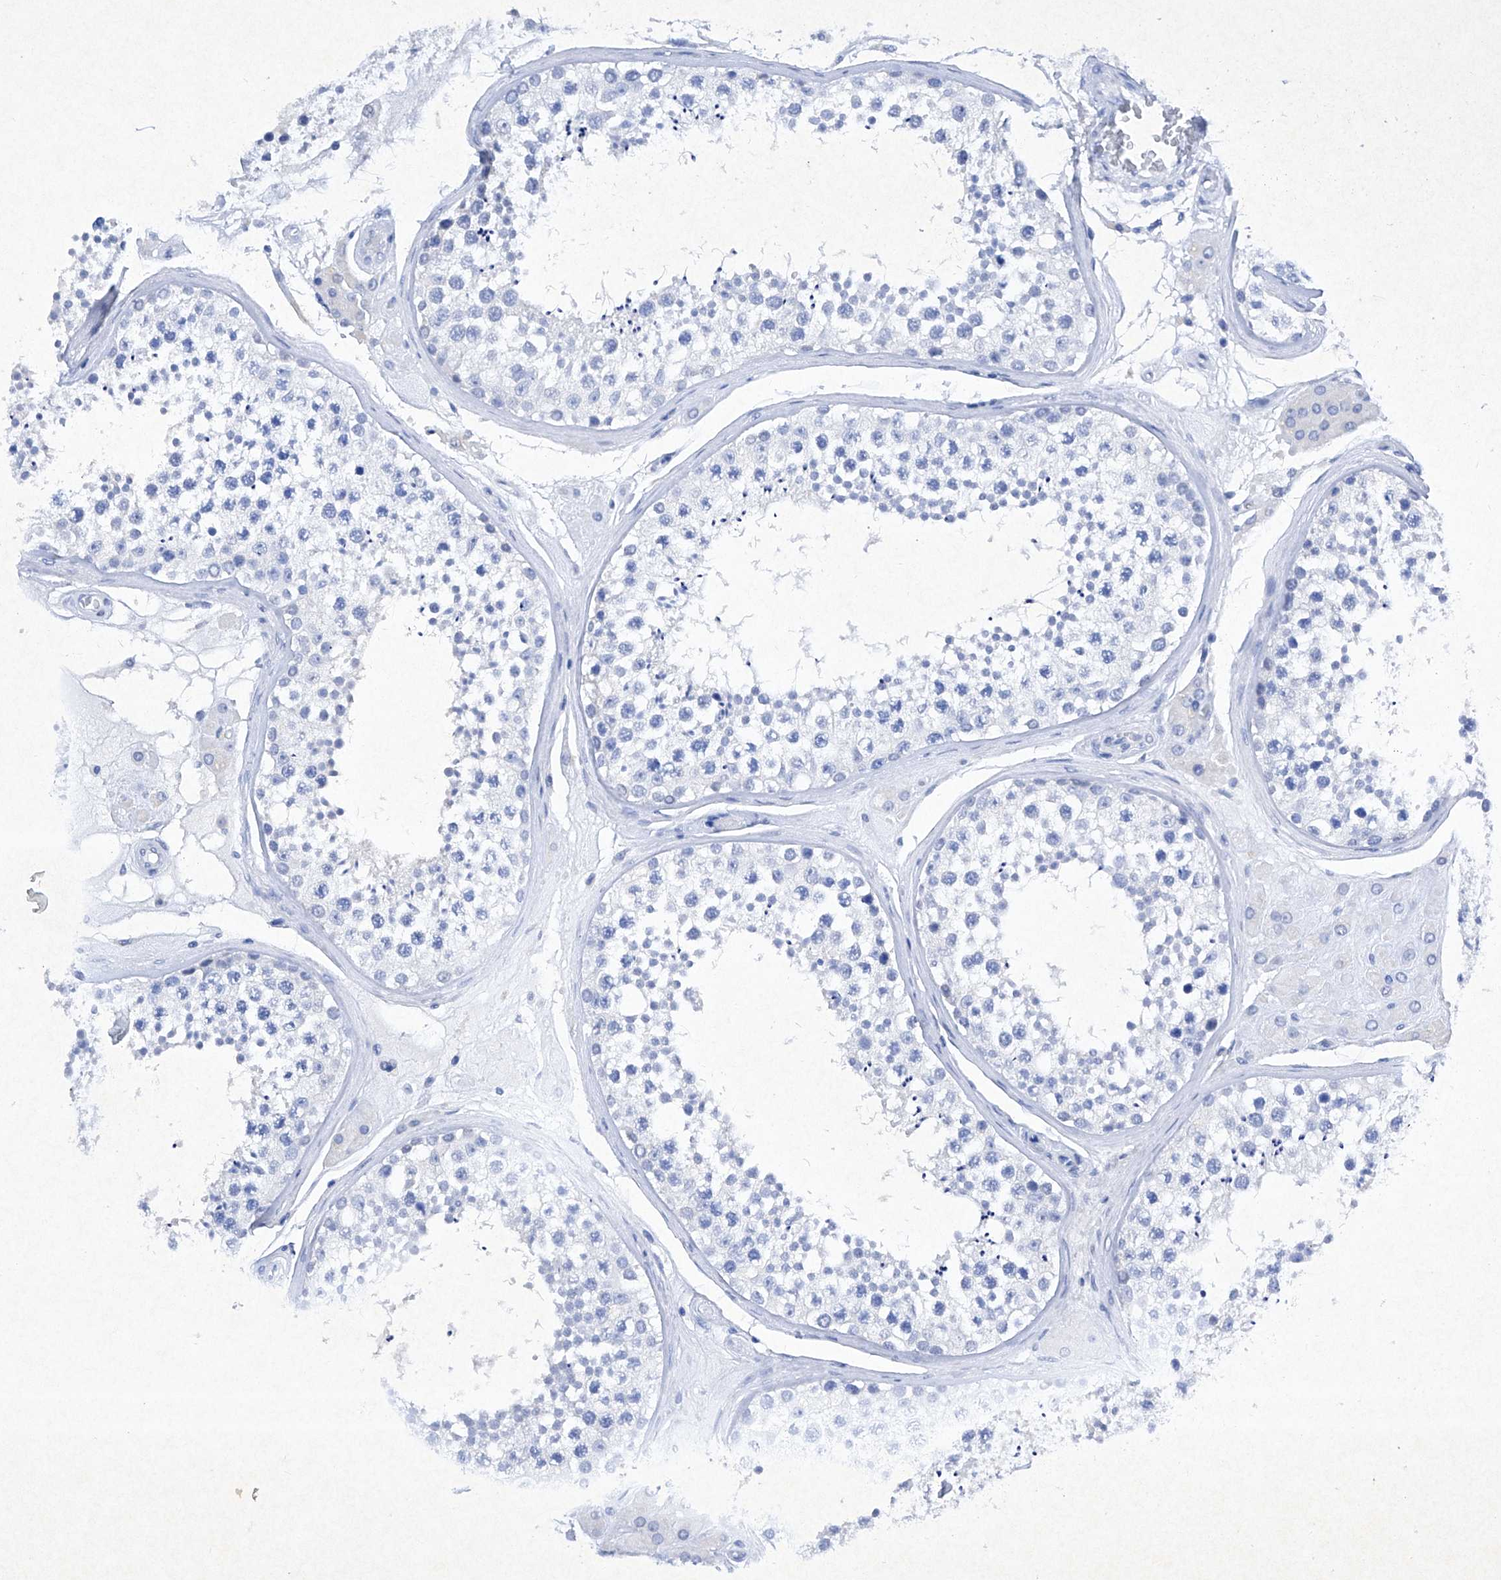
{"staining": {"intensity": "negative", "quantity": "none", "location": "none"}, "tissue": "testis", "cell_type": "Cells in seminiferous ducts", "image_type": "normal", "snomed": [{"axis": "morphology", "description": "Normal tissue, NOS"}, {"axis": "topography", "description": "Testis"}], "caption": "Immunohistochemistry of normal testis reveals no expression in cells in seminiferous ducts. (DAB (3,3'-diaminobenzidine) immunohistochemistry (IHC) with hematoxylin counter stain).", "gene": "BARX2", "patient": {"sex": "male", "age": 46}}